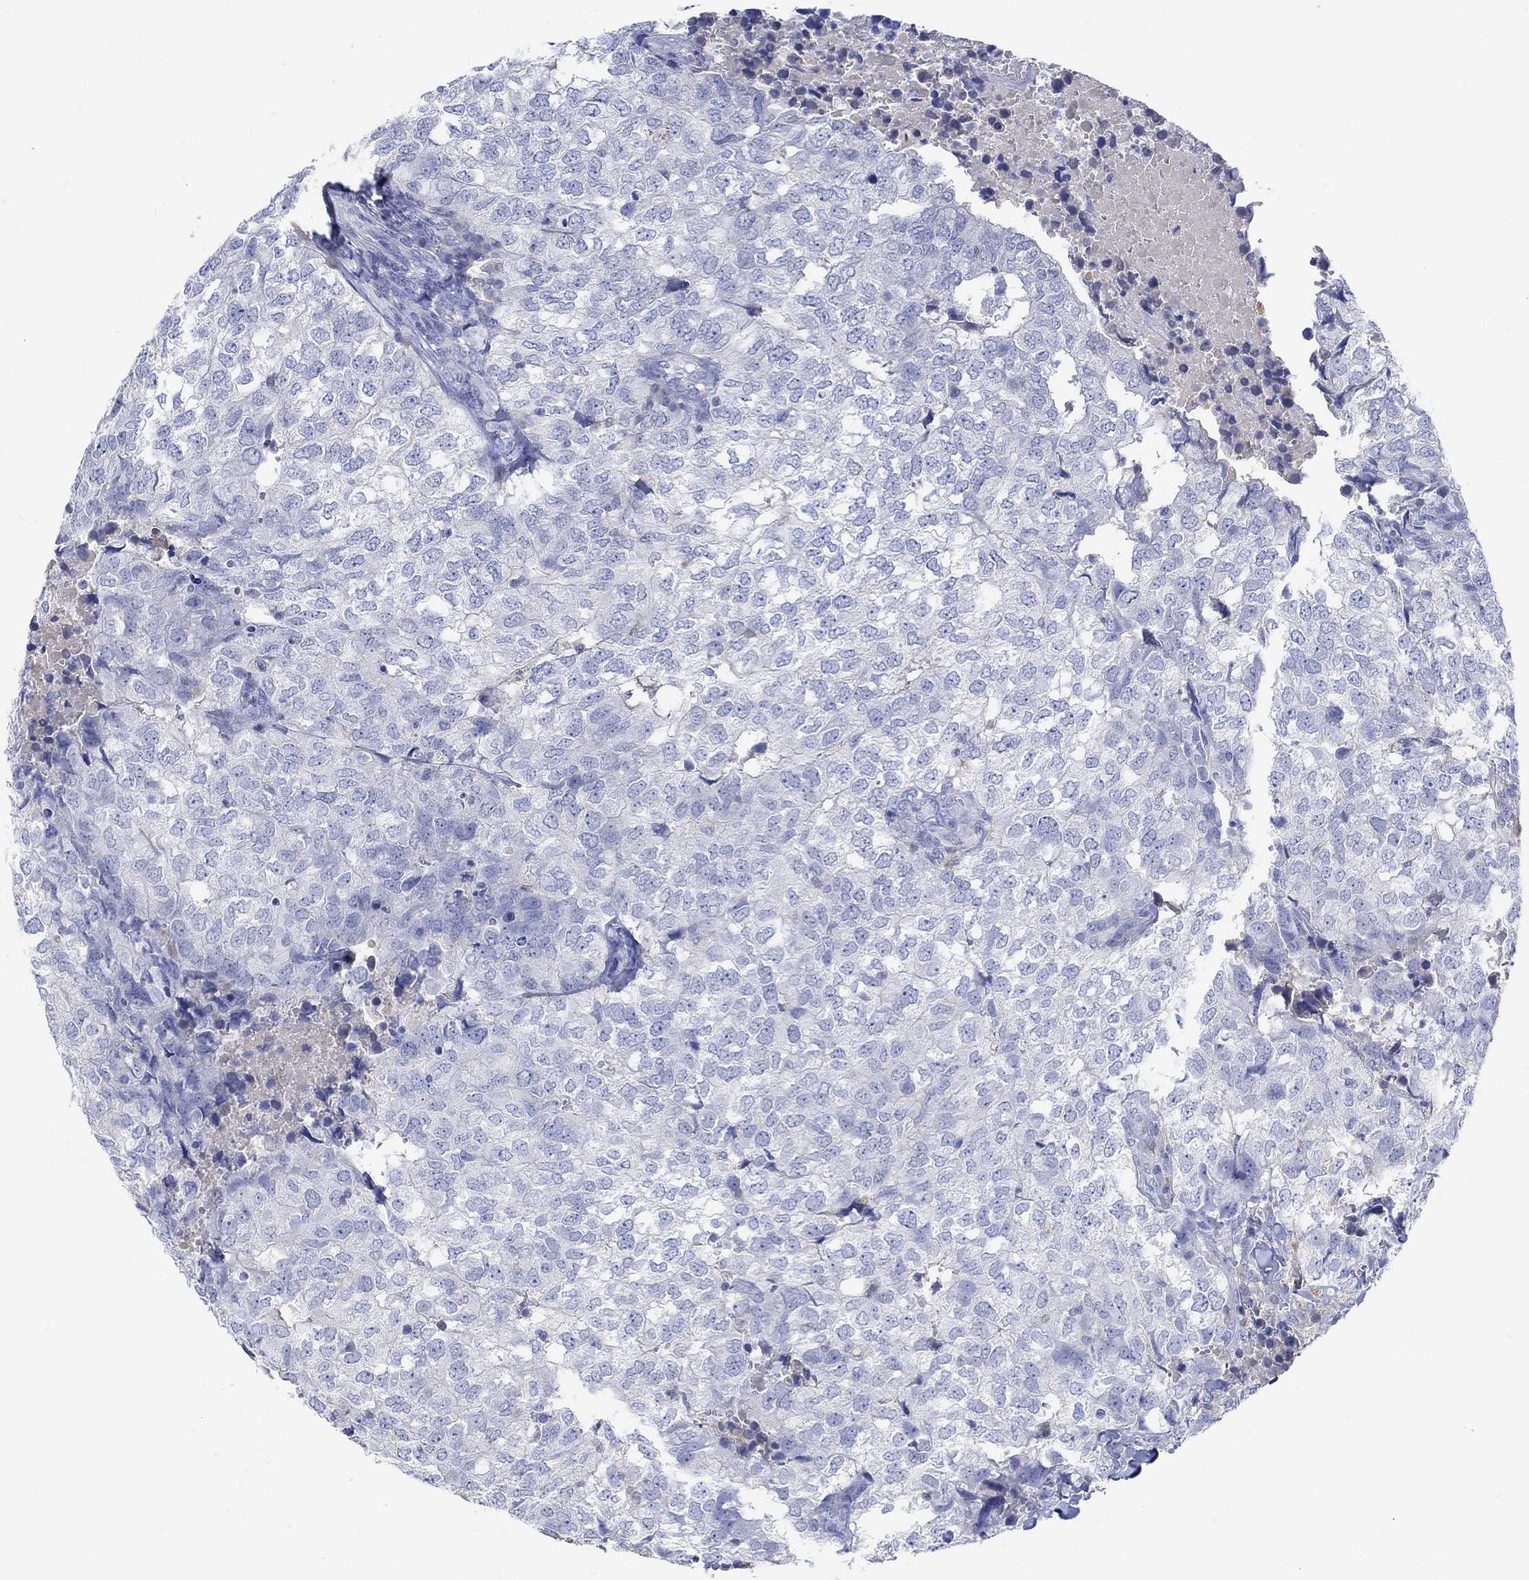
{"staining": {"intensity": "negative", "quantity": "none", "location": "none"}, "tissue": "breast cancer", "cell_type": "Tumor cells", "image_type": "cancer", "snomed": [{"axis": "morphology", "description": "Duct carcinoma"}, {"axis": "topography", "description": "Breast"}], "caption": "A photomicrograph of human breast cancer is negative for staining in tumor cells.", "gene": "GCM1", "patient": {"sex": "female", "age": 30}}